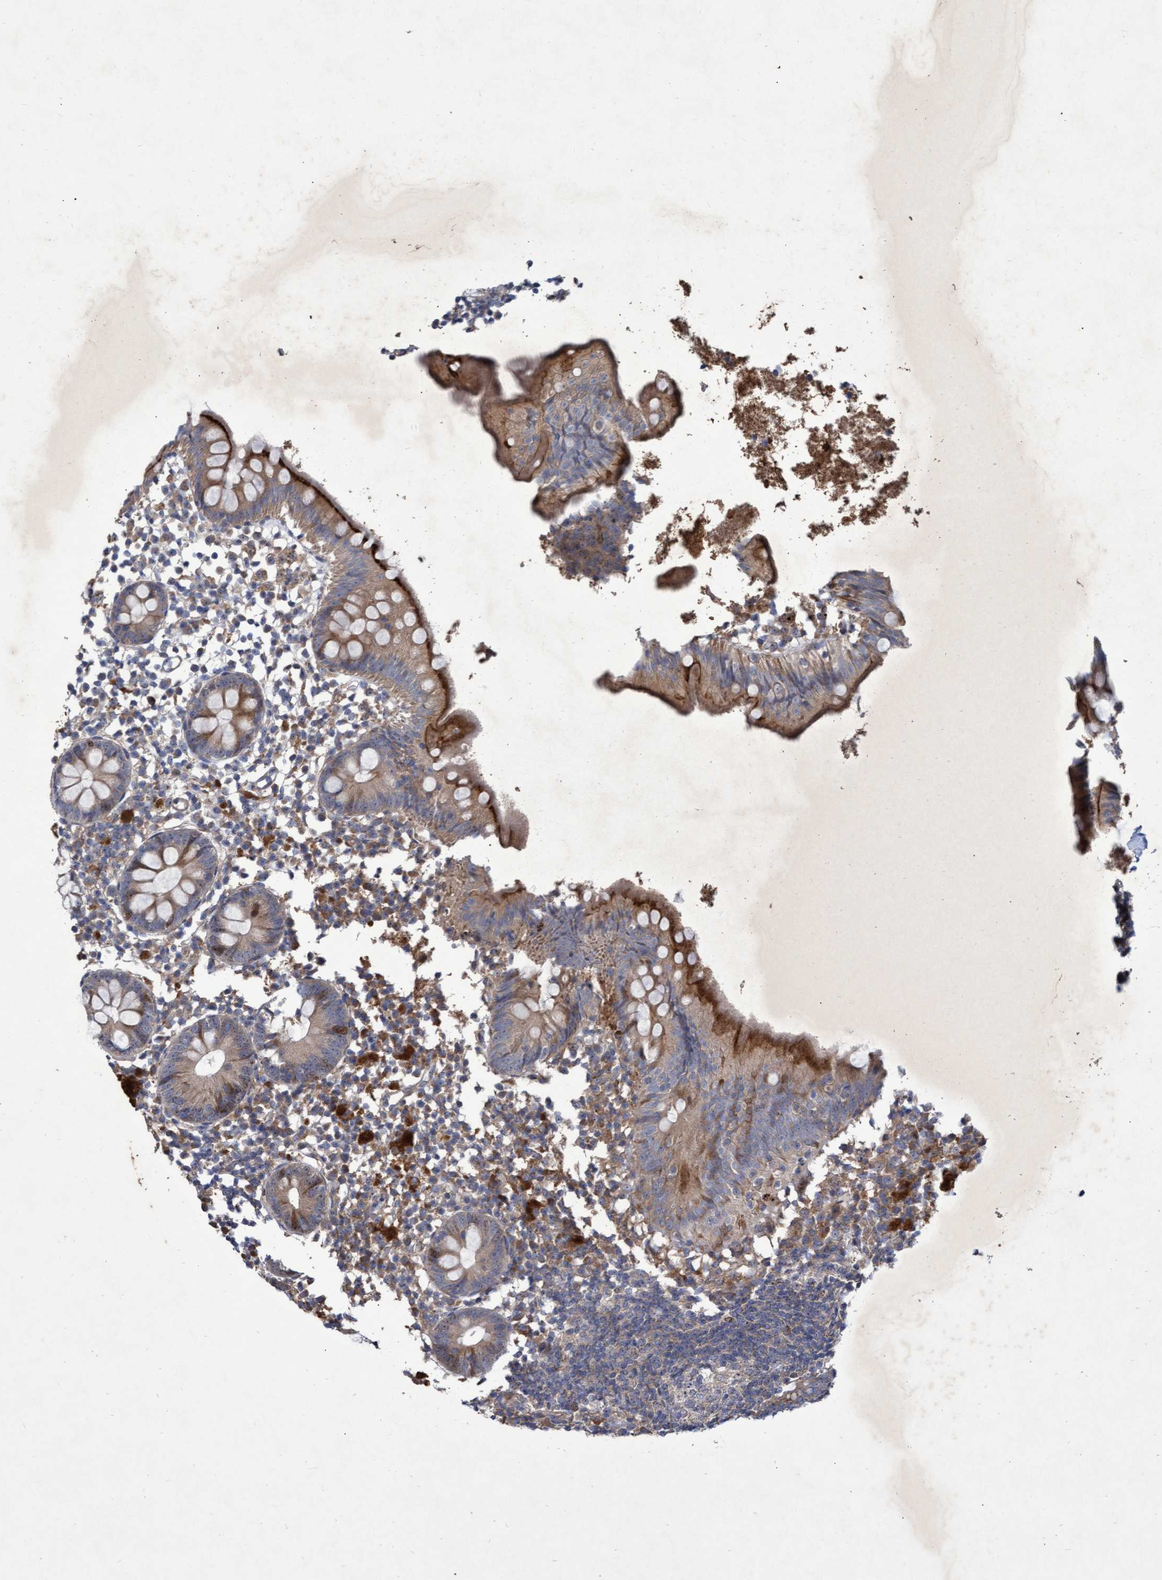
{"staining": {"intensity": "moderate", "quantity": "25%-75%", "location": "cytoplasmic/membranous"}, "tissue": "appendix", "cell_type": "Glandular cells", "image_type": "normal", "snomed": [{"axis": "morphology", "description": "Normal tissue, NOS"}, {"axis": "topography", "description": "Appendix"}], "caption": "Protein staining reveals moderate cytoplasmic/membranous positivity in approximately 25%-75% of glandular cells in unremarkable appendix.", "gene": "ABCF2", "patient": {"sex": "female", "age": 20}}